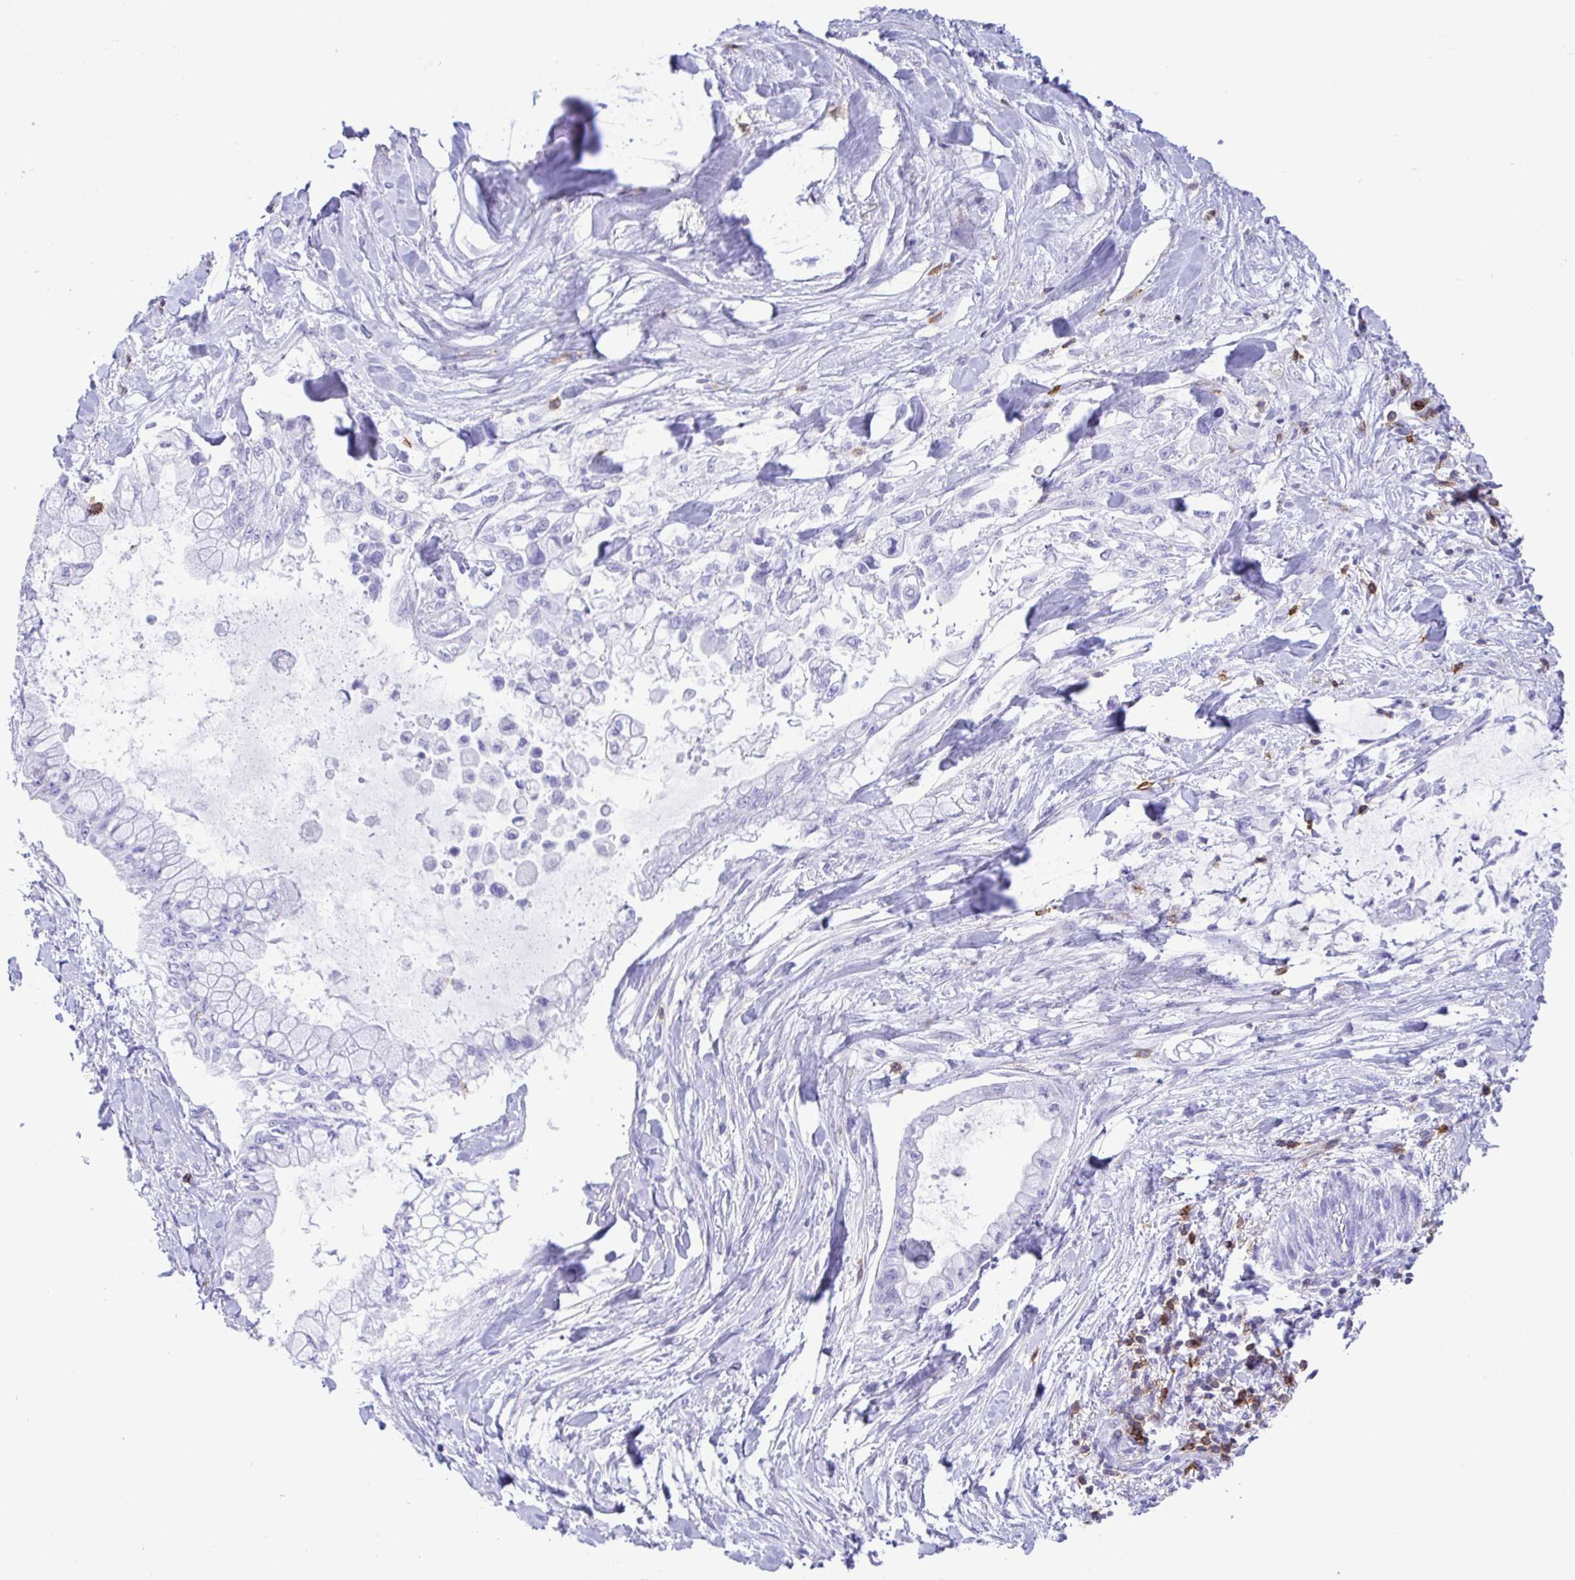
{"staining": {"intensity": "negative", "quantity": "none", "location": "none"}, "tissue": "pancreatic cancer", "cell_type": "Tumor cells", "image_type": "cancer", "snomed": [{"axis": "morphology", "description": "Adenocarcinoma, NOS"}, {"axis": "topography", "description": "Pancreas"}], "caption": "High magnification brightfield microscopy of pancreatic adenocarcinoma stained with DAB (3,3'-diaminobenzidine) (brown) and counterstained with hematoxylin (blue): tumor cells show no significant expression.", "gene": "CD5", "patient": {"sex": "male", "age": 48}}